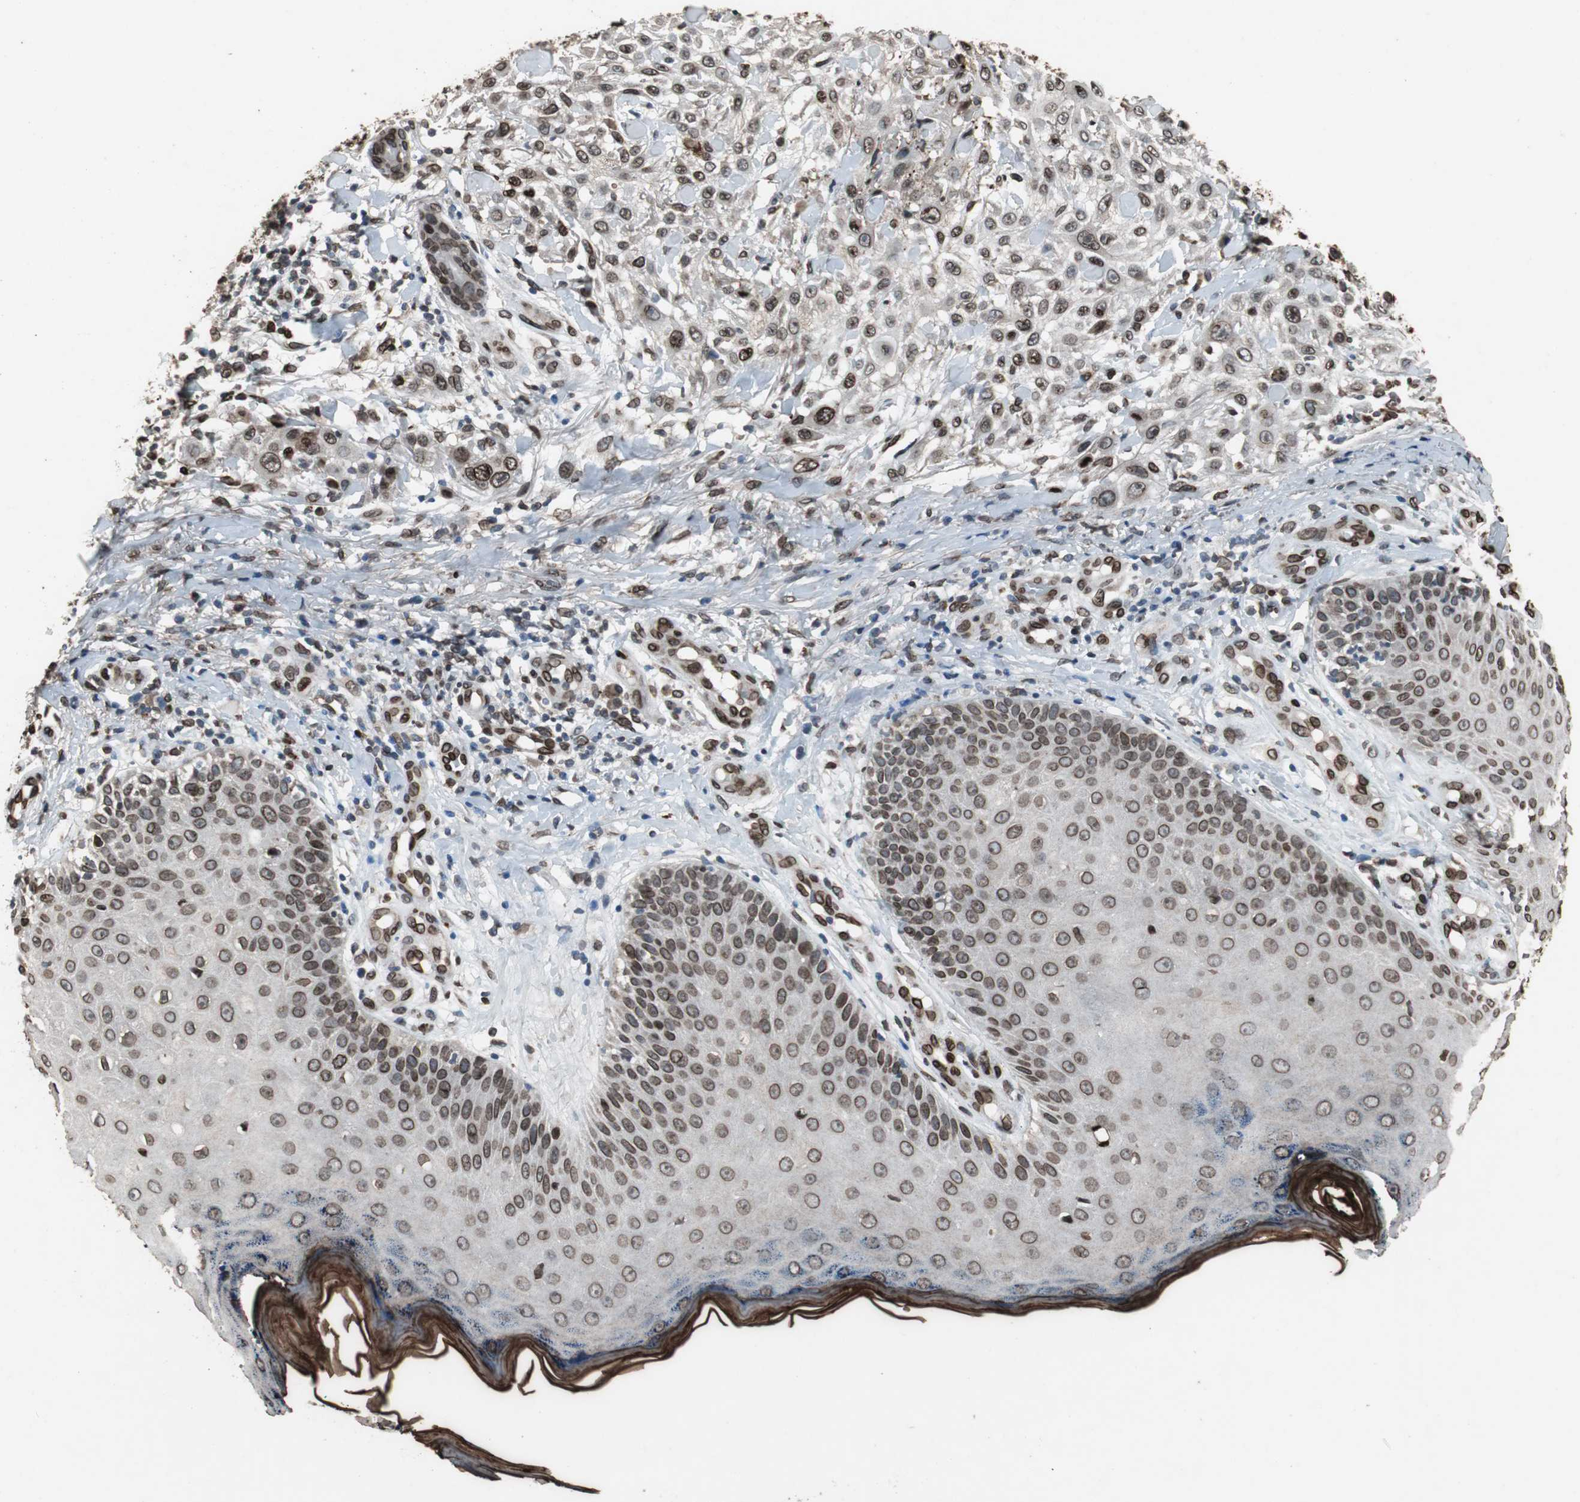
{"staining": {"intensity": "strong", "quantity": ">75%", "location": "cytoplasmic/membranous,nuclear"}, "tissue": "skin cancer", "cell_type": "Tumor cells", "image_type": "cancer", "snomed": [{"axis": "morphology", "description": "Squamous cell carcinoma, NOS"}, {"axis": "topography", "description": "Skin"}], "caption": "The immunohistochemical stain highlights strong cytoplasmic/membranous and nuclear staining in tumor cells of skin cancer tissue.", "gene": "LMNA", "patient": {"sex": "female", "age": 42}}